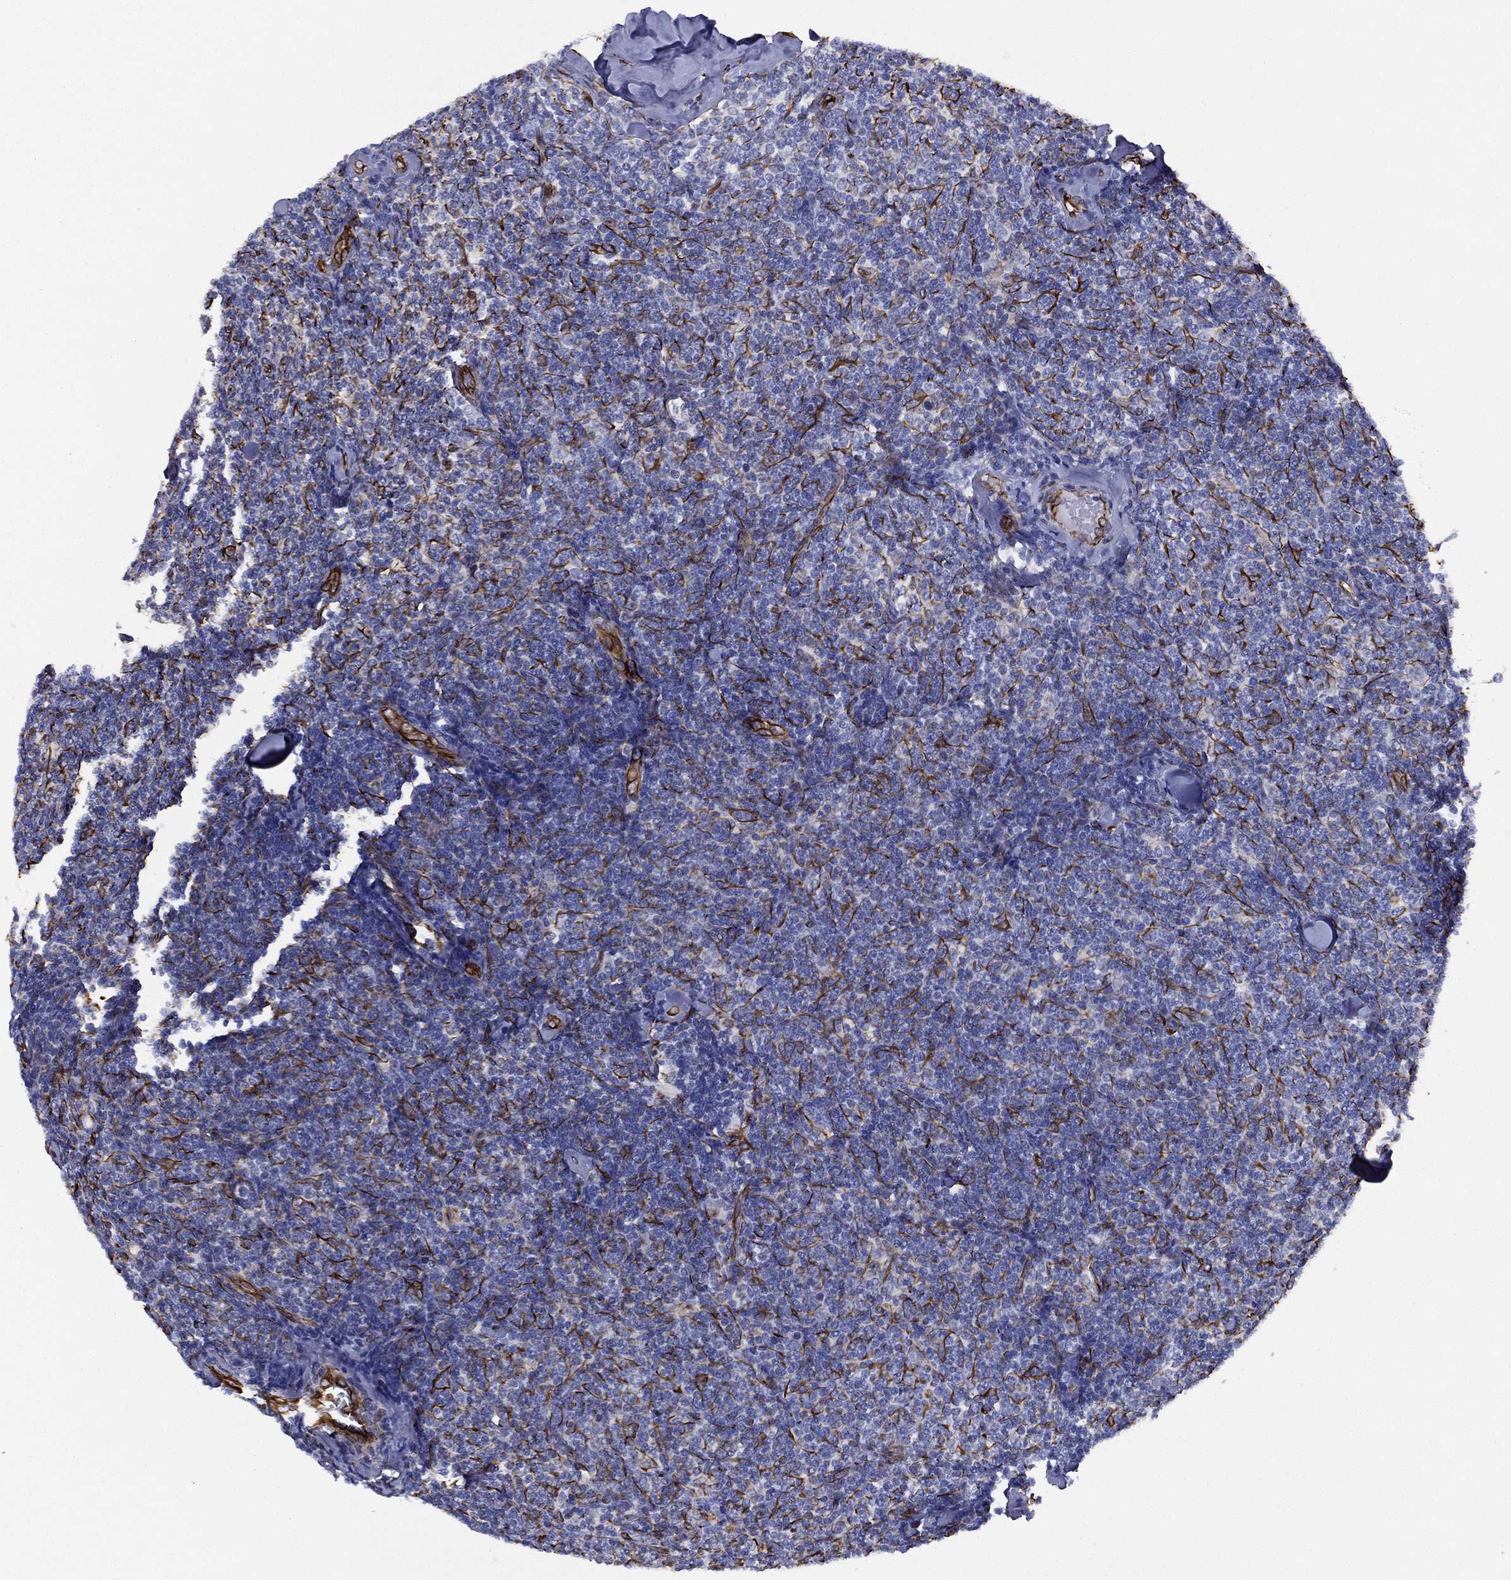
{"staining": {"intensity": "negative", "quantity": "none", "location": "none"}, "tissue": "lymphoma", "cell_type": "Tumor cells", "image_type": "cancer", "snomed": [{"axis": "morphology", "description": "Malignant lymphoma, non-Hodgkin's type, Low grade"}, {"axis": "topography", "description": "Lymph node"}], "caption": "This is an IHC photomicrograph of low-grade malignant lymphoma, non-Hodgkin's type. There is no expression in tumor cells.", "gene": "MAS1", "patient": {"sex": "female", "age": 56}}